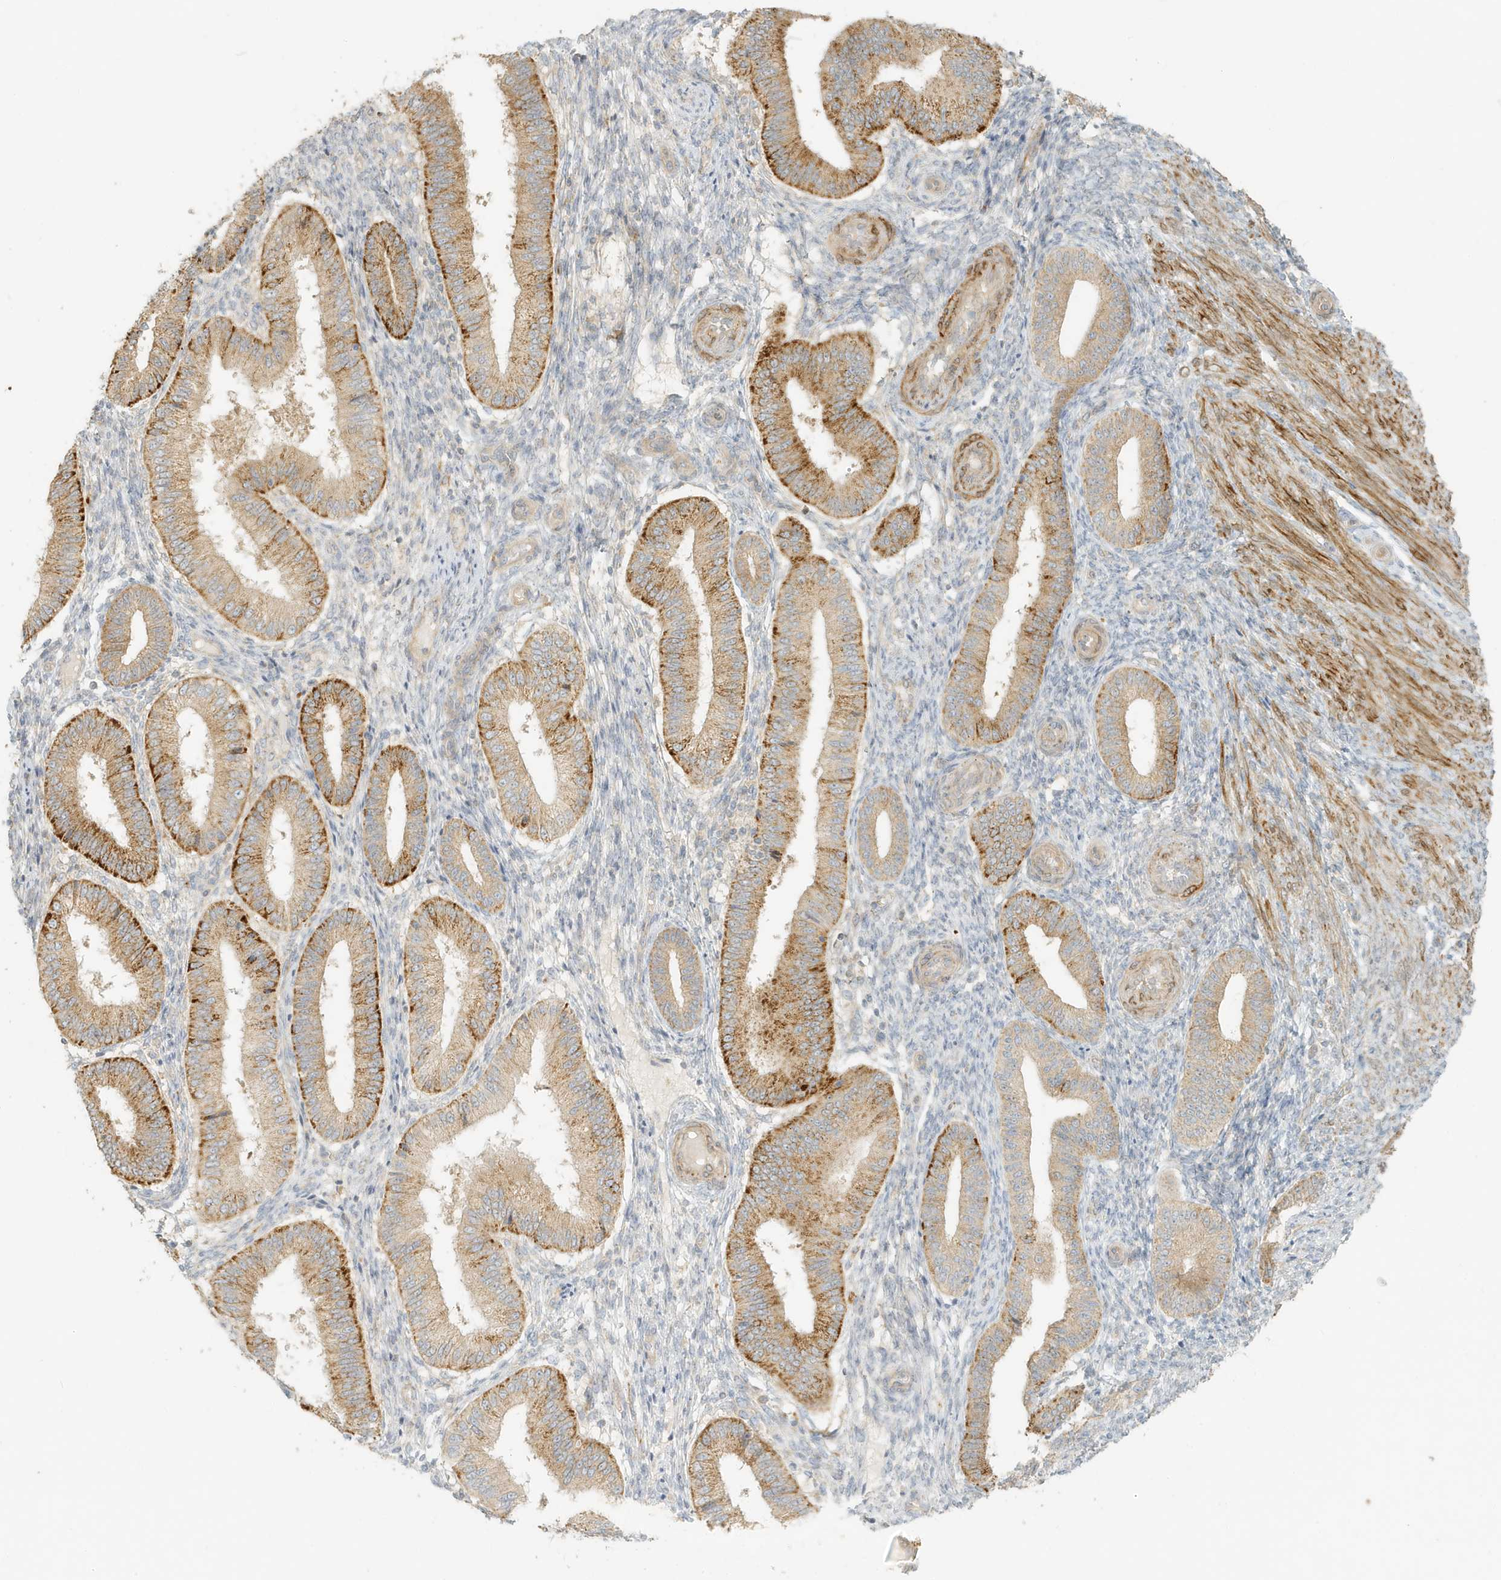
{"staining": {"intensity": "weak", "quantity": "<25%", "location": "cytoplasmic/membranous"}, "tissue": "endometrium", "cell_type": "Cells in endometrial stroma", "image_type": "normal", "snomed": [{"axis": "morphology", "description": "Normal tissue, NOS"}, {"axis": "topography", "description": "Endometrium"}], "caption": "IHC image of benign endometrium stained for a protein (brown), which demonstrates no positivity in cells in endometrial stroma. (Immunohistochemistry, brightfield microscopy, high magnification).", "gene": "MCOLN1", "patient": {"sex": "female", "age": 39}}